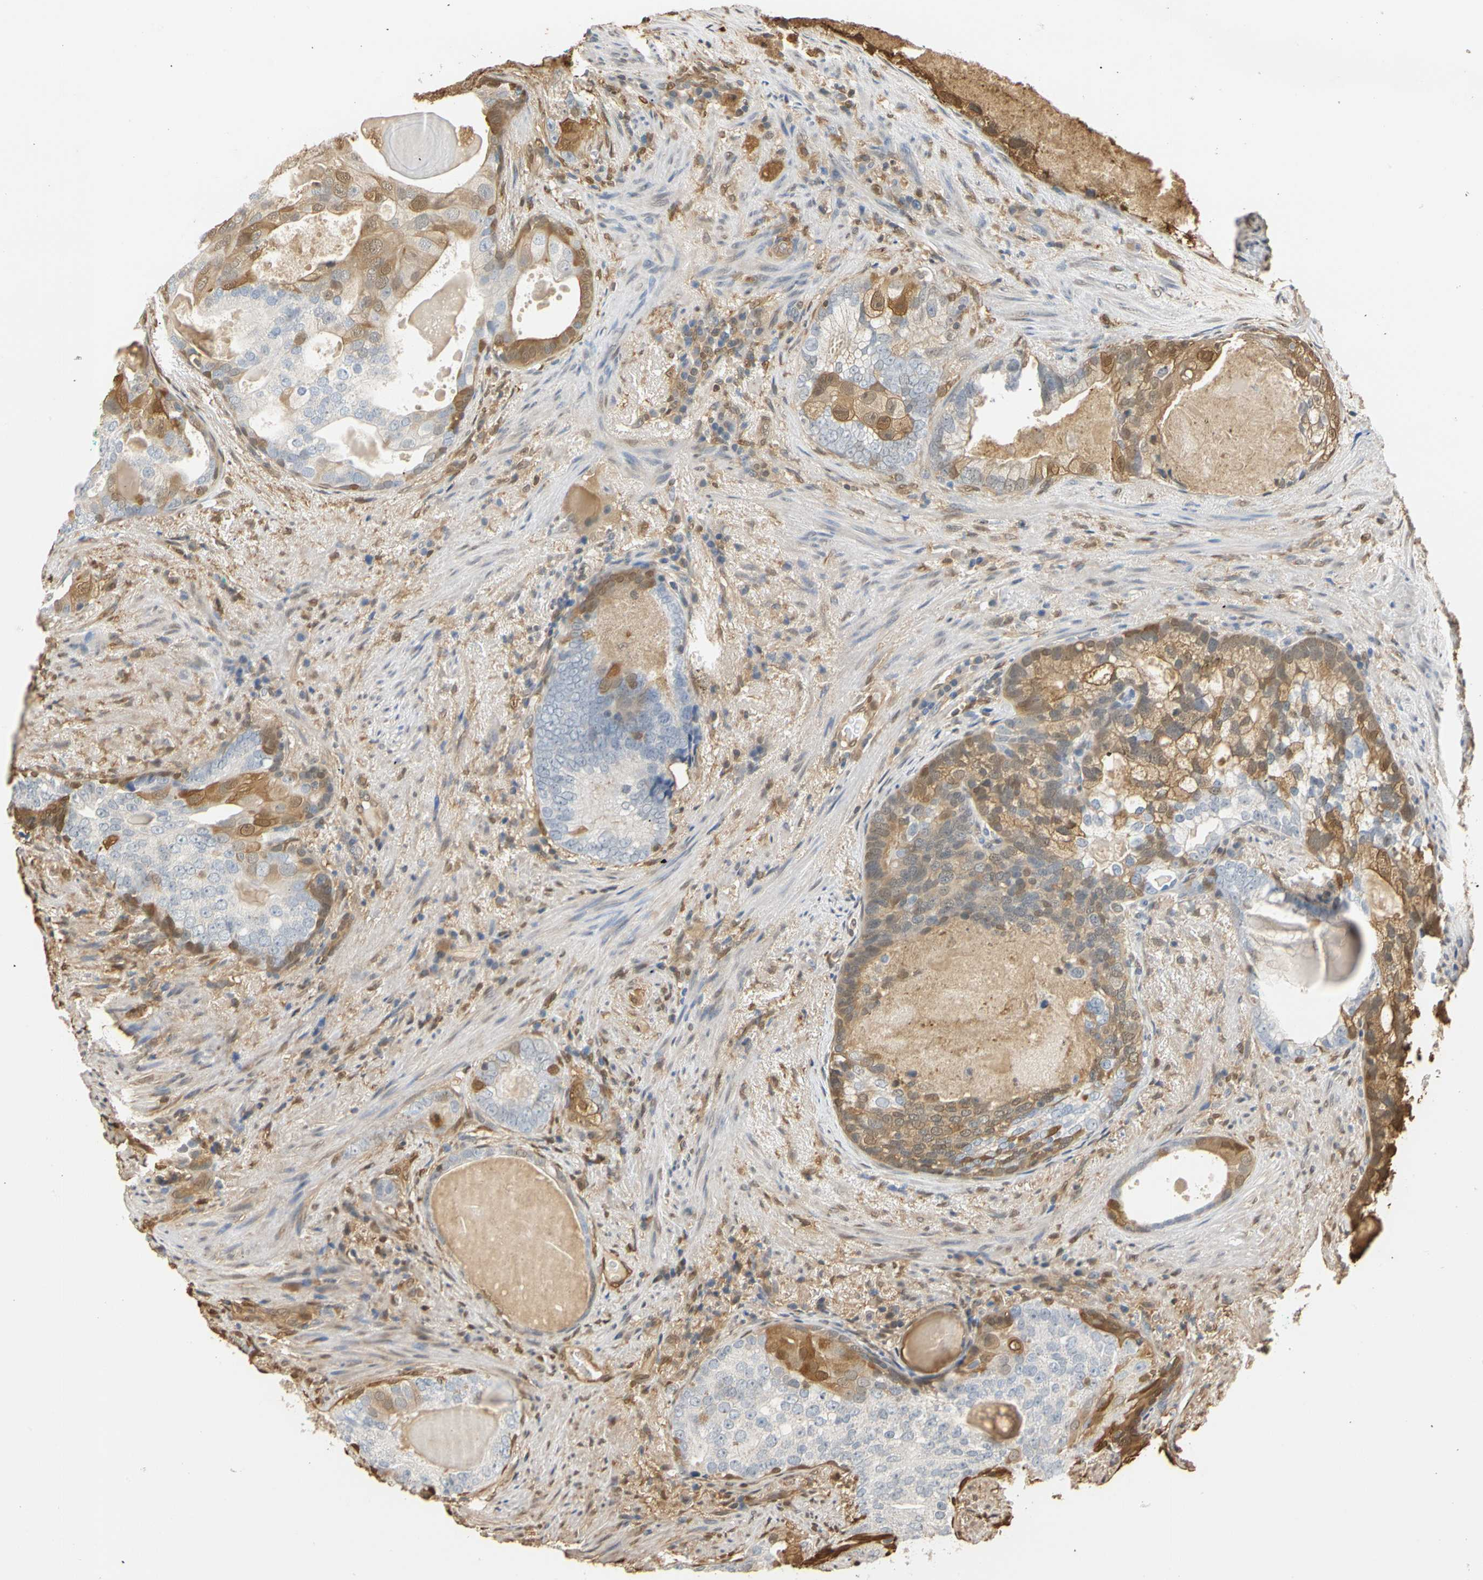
{"staining": {"intensity": "moderate", "quantity": "25%-75%", "location": "cytoplasmic/membranous,nuclear"}, "tissue": "prostate cancer", "cell_type": "Tumor cells", "image_type": "cancer", "snomed": [{"axis": "morphology", "description": "Adenocarcinoma, High grade"}, {"axis": "topography", "description": "Prostate"}], "caption": "A brown stain highlights moderate cytoplasmic/membranous and nuclear expression of a protein in prostate cancer (high-grade adenocarcinoma) tumor cells.", "gene": "S100A6", "patient": {"sex": "male", "age": 66}}